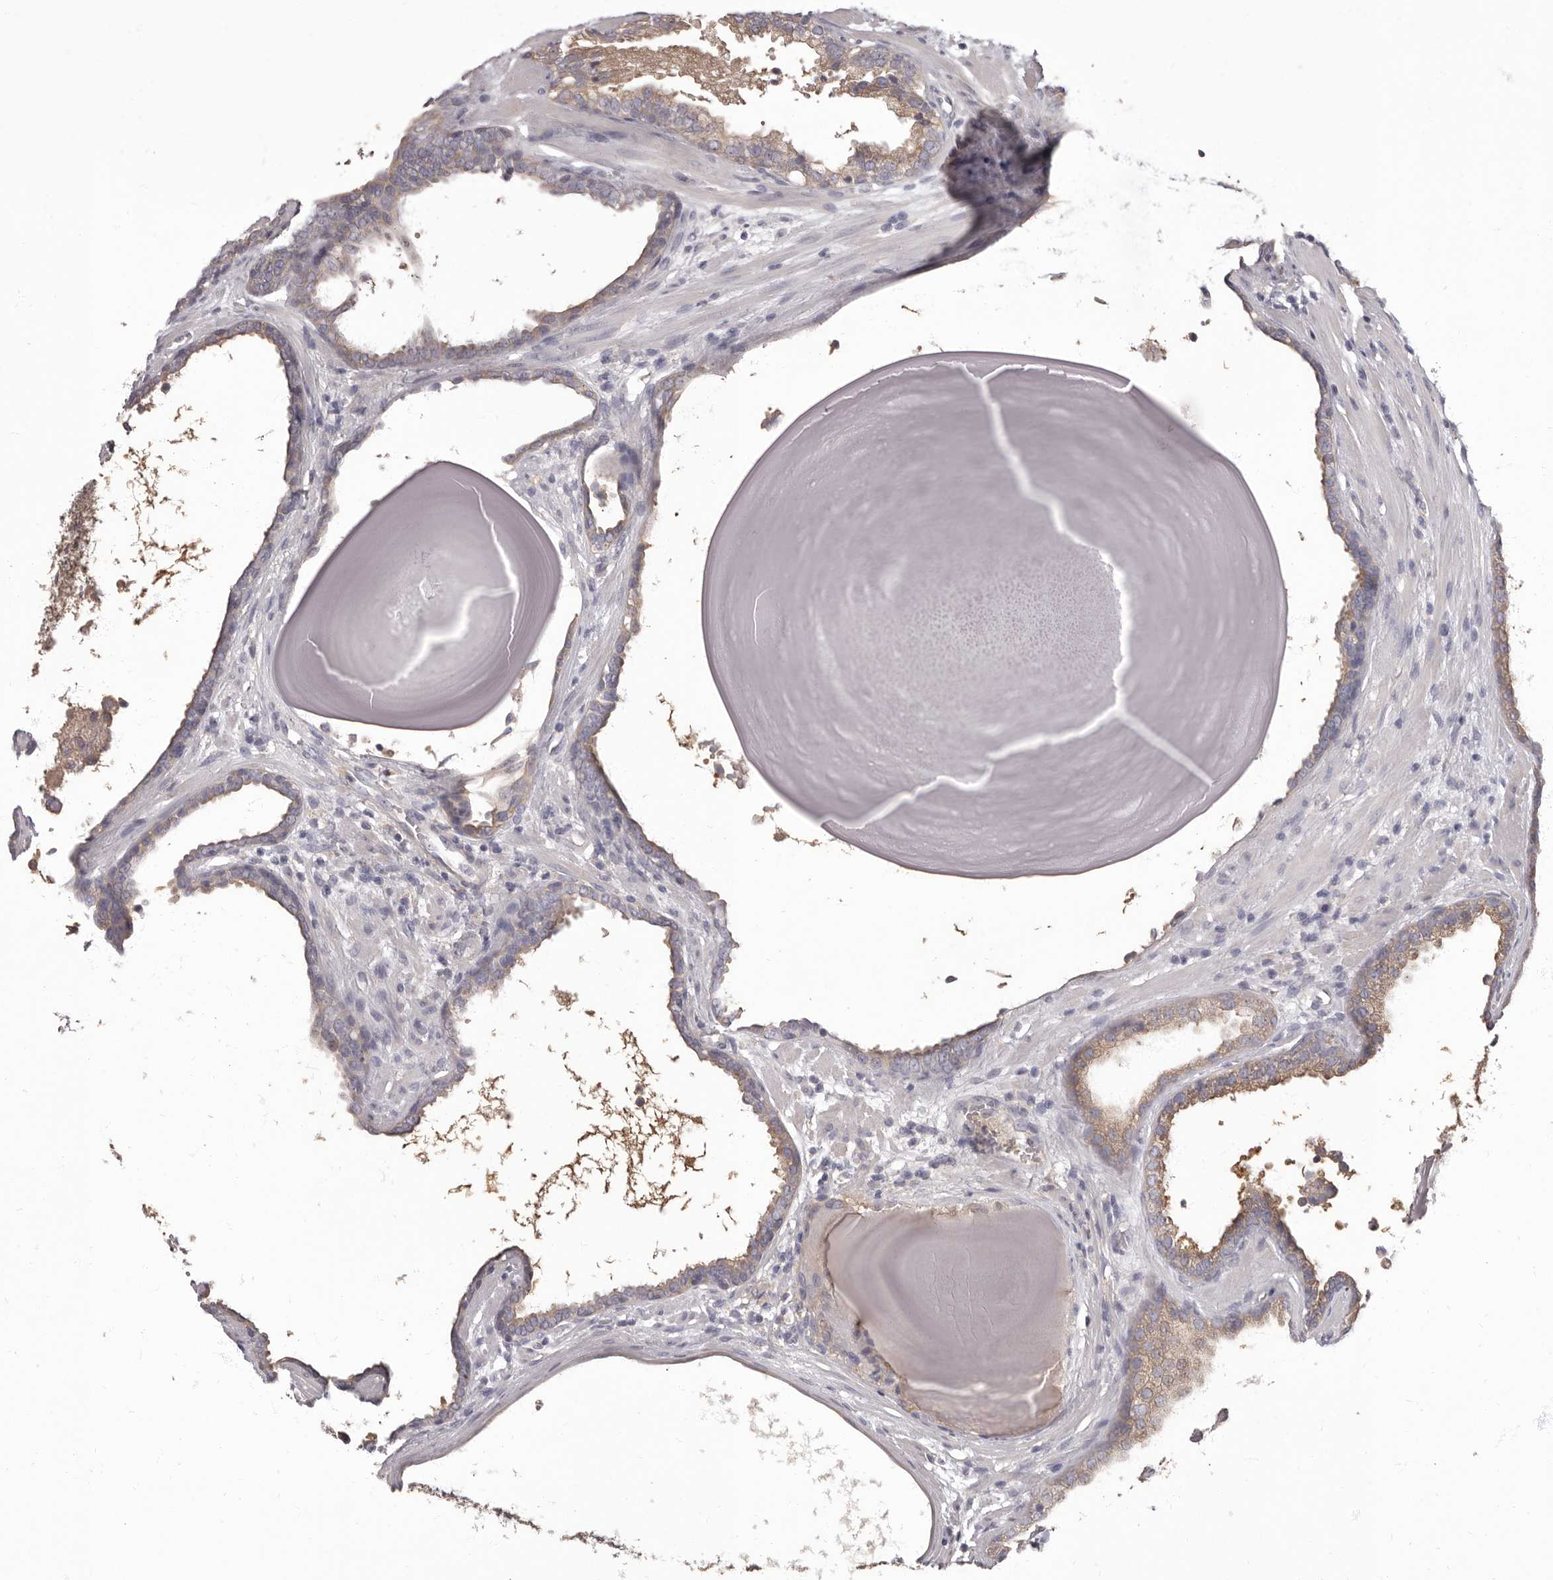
{"staining": {"intensity": "weak", "quantity": "25%-75%", "location": "cytoplasmic/membranous"}, "tissue": "prostate cancer", "cell_type": "Tumor cells", "image_type": "cancer", "snomed": [{"axis": "morphology", "description": "Adenocarcinoma, High grade"}, {"axis": "topography", "description": "Prostate"}], "caption": "Weak cytoplasmic/membranous protein staining is identified in about 25%-75% of tumor cells in prostate cancer.", "gene": "APEH", "patient": {"sex": "male", "age": 62}}